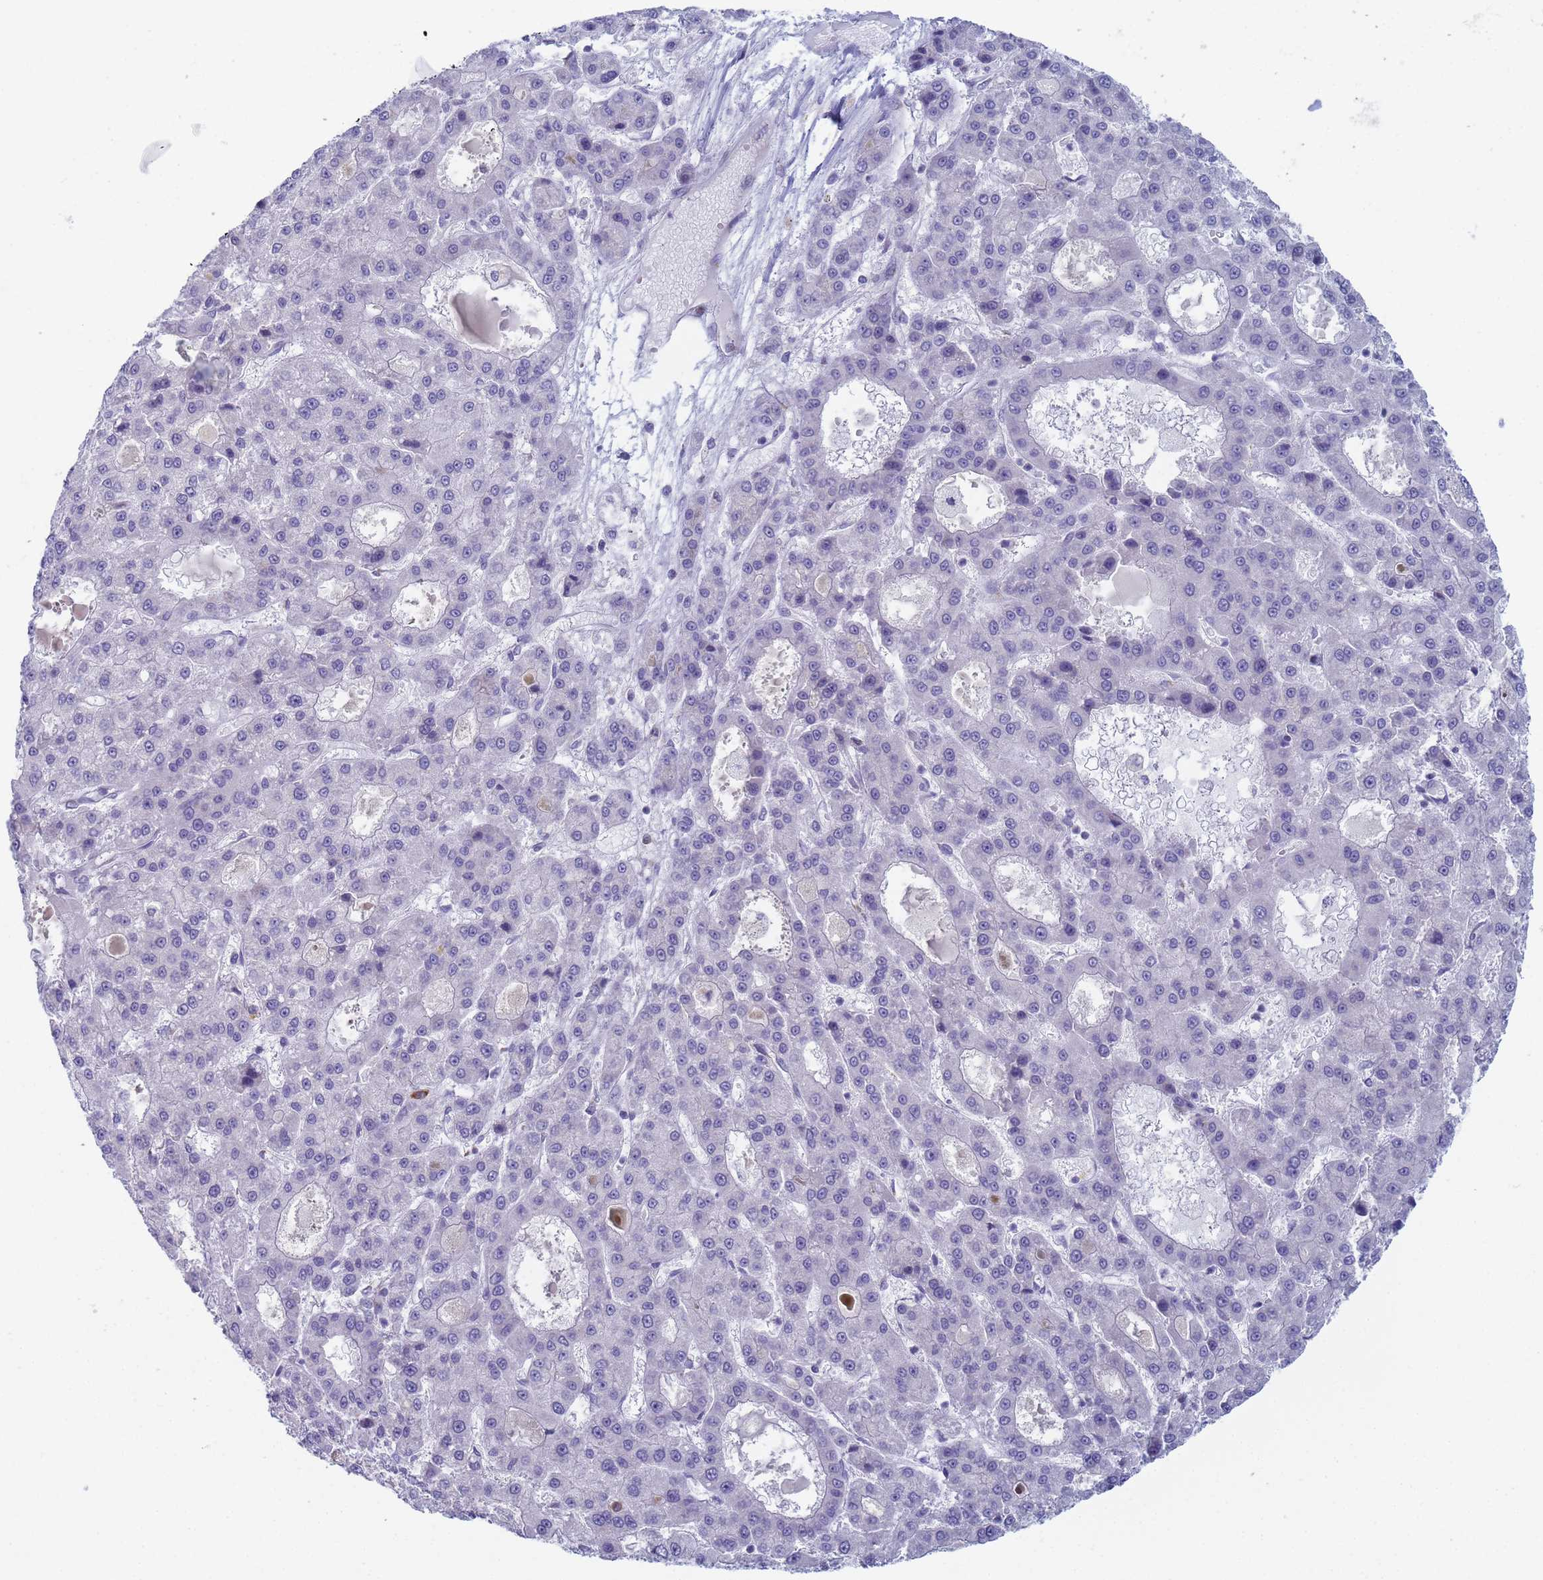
{"staining": {"intensity": "negative", "quantity": "none", "location": "none"}, "tissue": "liver cancer", "cell_type": "Tumor cells", "image_type": "cancer", "snomed": [{"axis": "morphology", "description": "Carcinoma, Hepatocellular, NOS"}, {"axis": "topography", "description": "Liver"}], "caption": "DAB (3,3'-diaminobenzidine) immunohistochemical staining of hepatocellular carcinoma (liver) reveals no significant expression in tumor cells. (DAB (3,3'-diaminobenzidine) immunohistochemistry (IHC) visualized using brightfield microscopy, high magnification).", "gene": "CR1", "patient": {"sex": "male", "age": 70}}